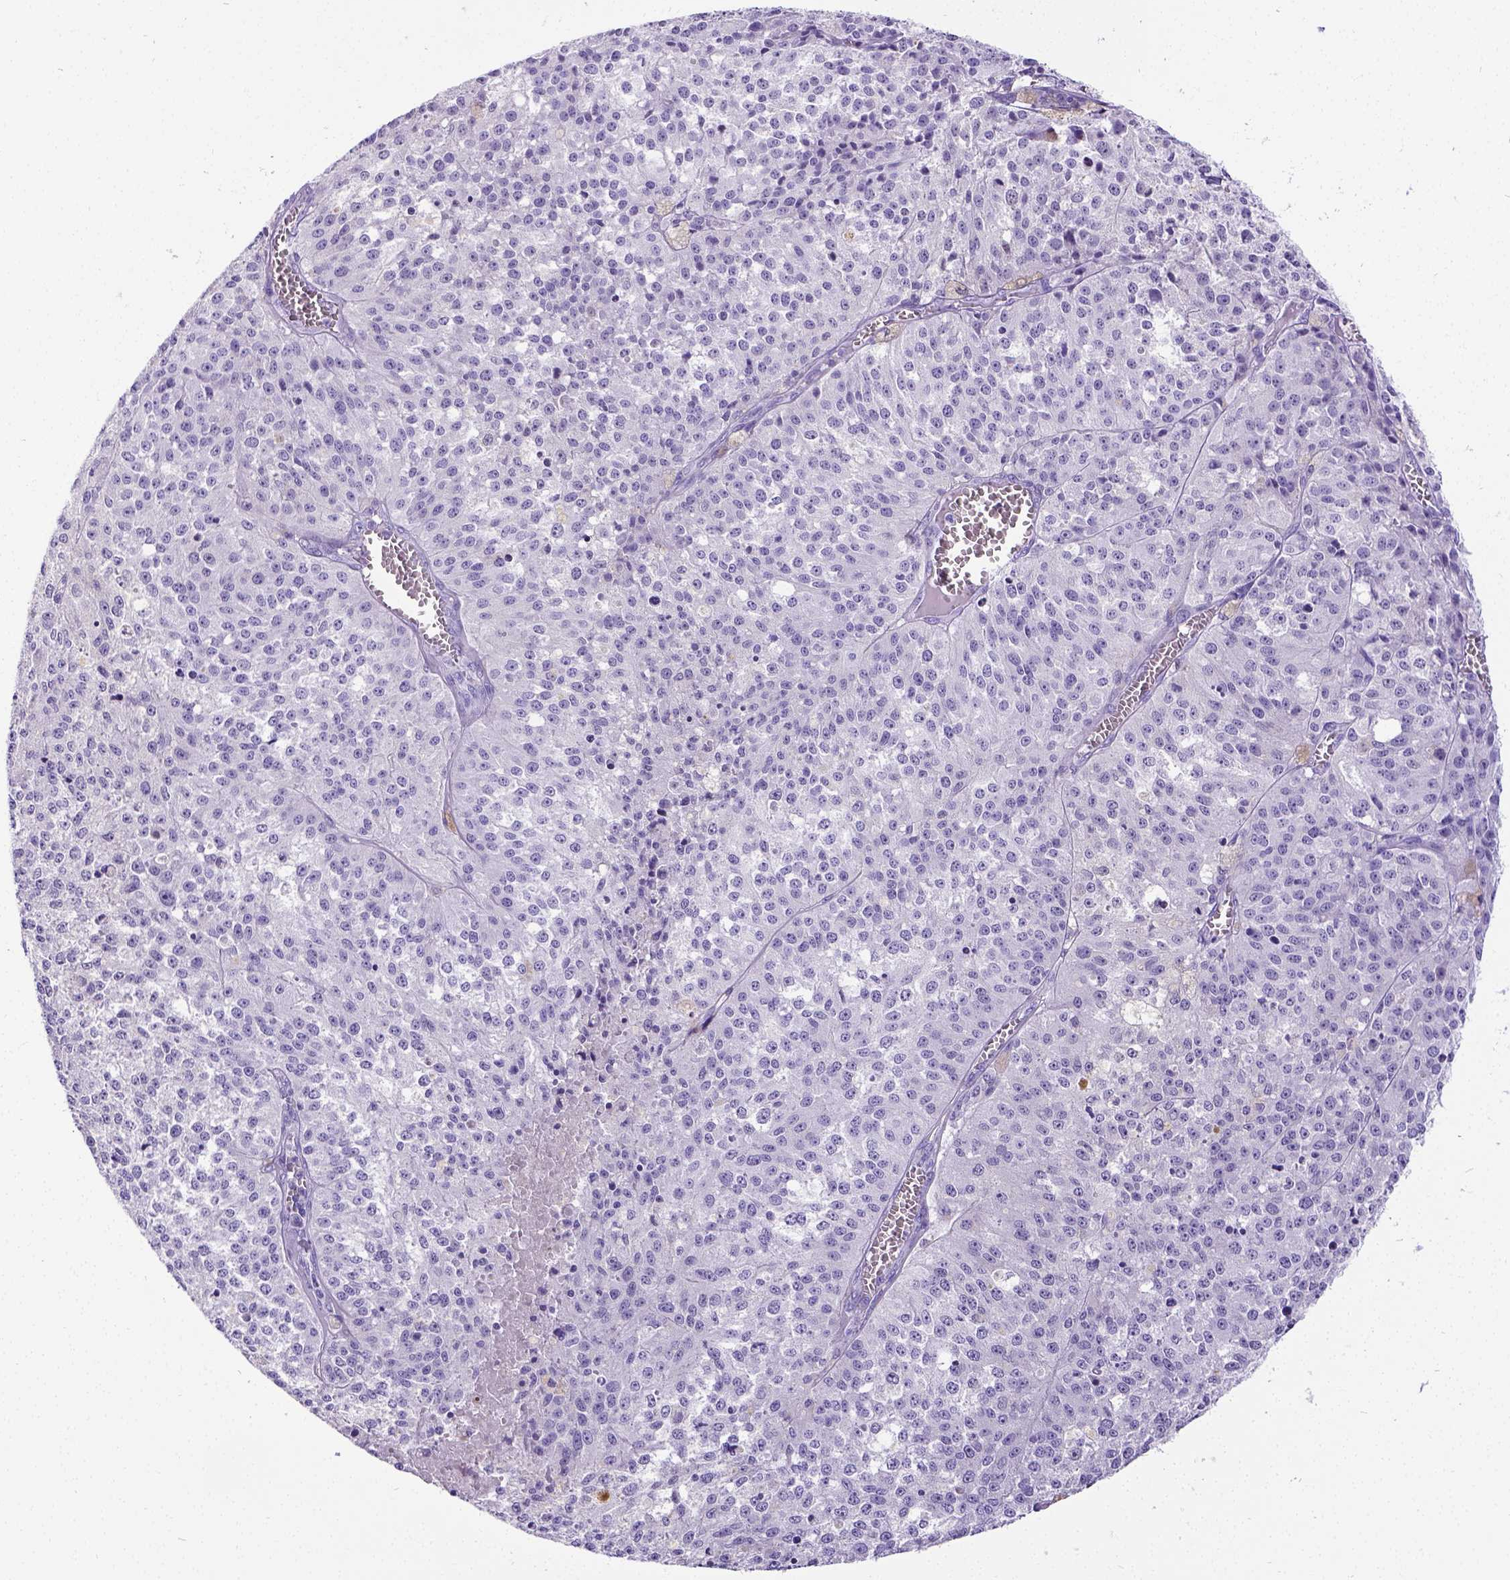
{"staining": {"intensity": "negative", "quantity": "none", "location": "none"}, "tissue": "melanoma", "cell_type": "Tumor cells", "image_type": "cancer", "snomed": [{"axis": "morphology", "description": "Malignant melanoma, Metastatic site"}, {"axis": "topography", "description": "Lymph node"}], "caption": "An immunohistochemistry (IHC) image of malignant melanoma (metastatic site) is shown. There is no staining in tumor cells of malignant melanoma (metastatic site).", "gene": "SATB2", "patient": {"sex": "female", "age": 64}}